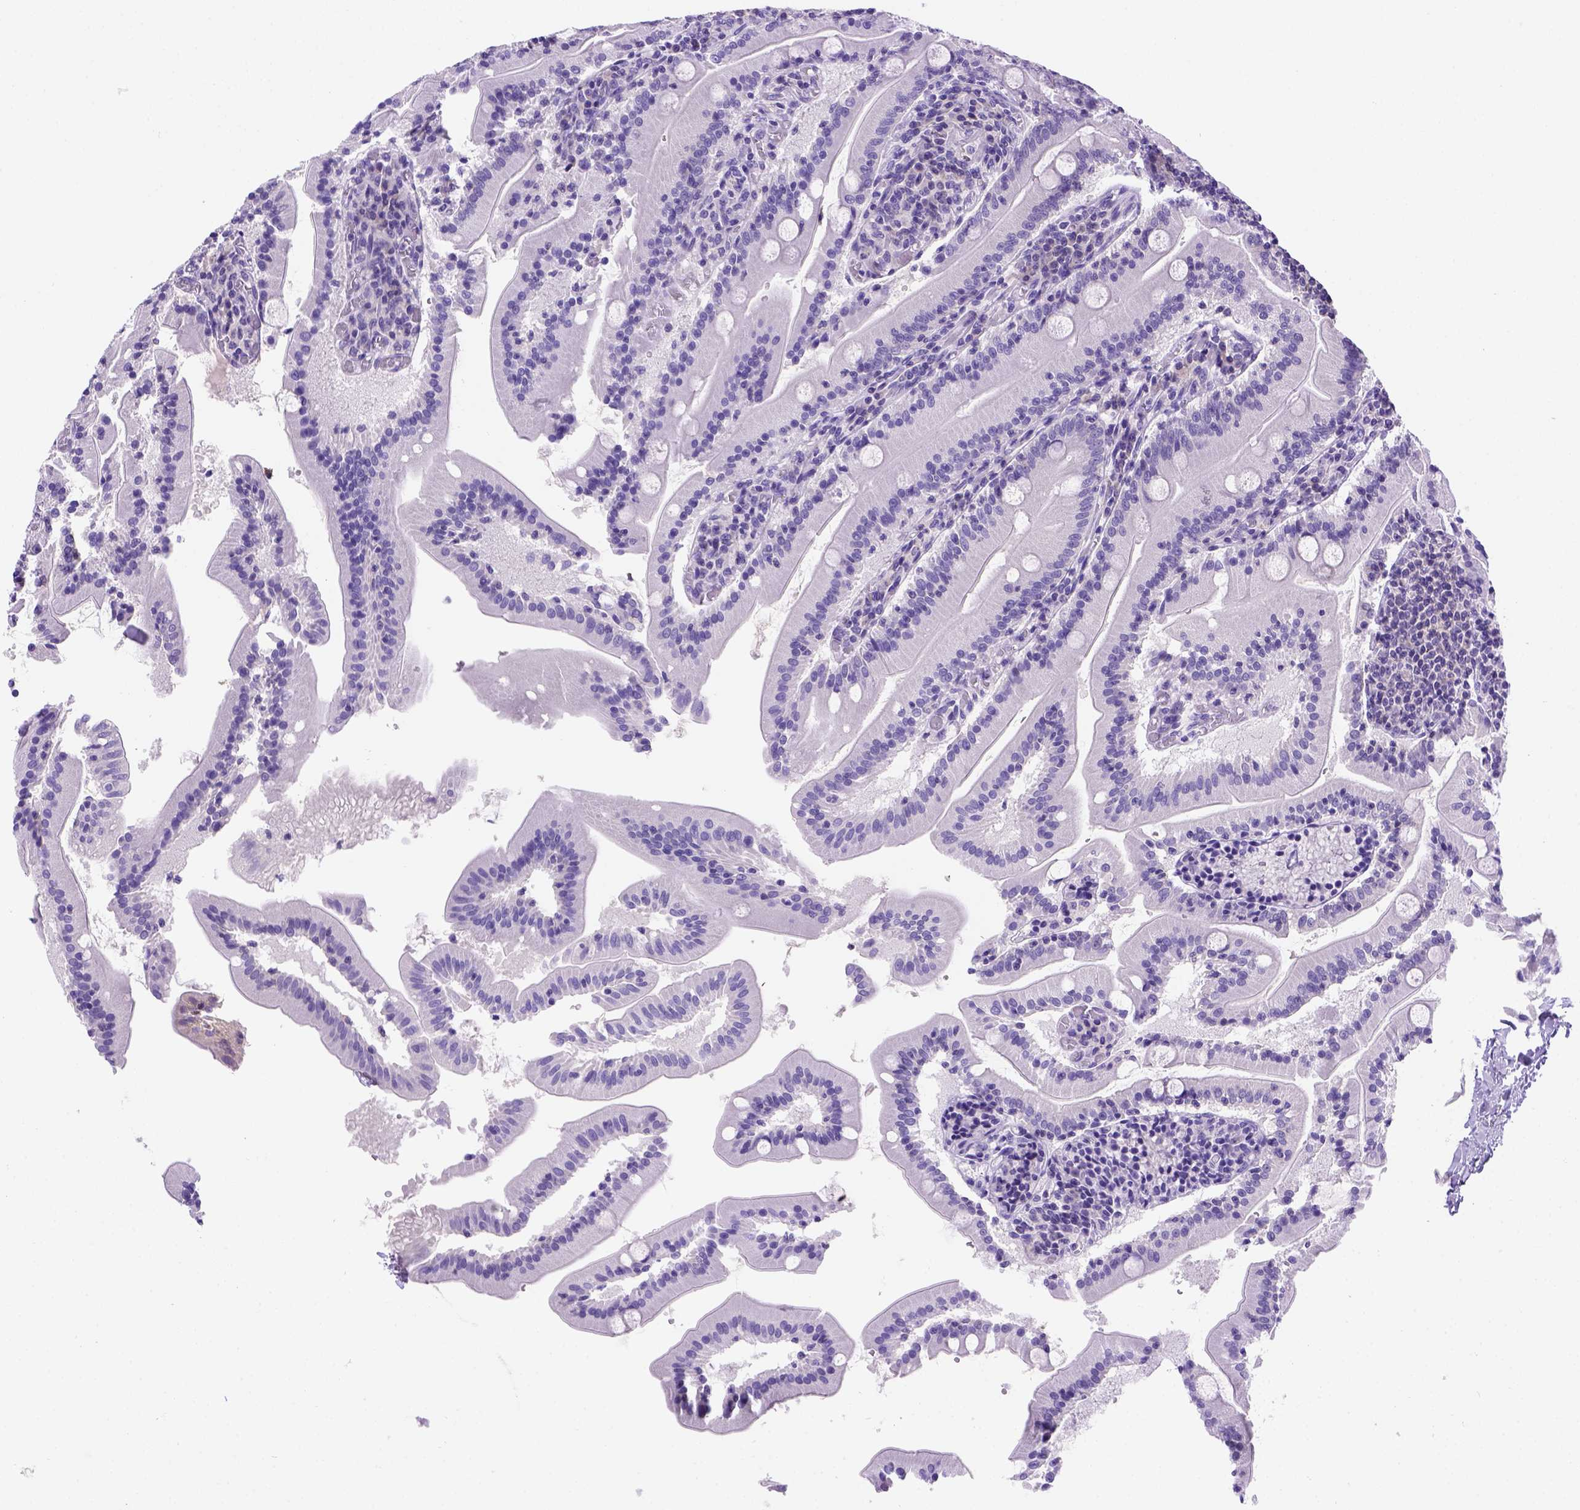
{"staining": {"intensity": "negative", "quantity": "none", "location": "none"}, "tissue": "small intestine", "cell_type": "Glandular cells", "image_type": "normal", "snomed": [{"axis": "morphology", "description": "Normal tissue, NOS"}, {"axis": "topography", "description": "Small intestine"}], "caption": "Immunohistochemistry image of benign small intestine: human small intestine stained with DAB (3,3'-diaminobenzidine) reveals no significant protein expression in glandular cells. (DAB (3,3'-diaminobenzidine) immunohistochemistry (IHC) with hematoxylin counter stain).", "gene": "FOXI1", "patient": {"sex": "male", "age": 37}}